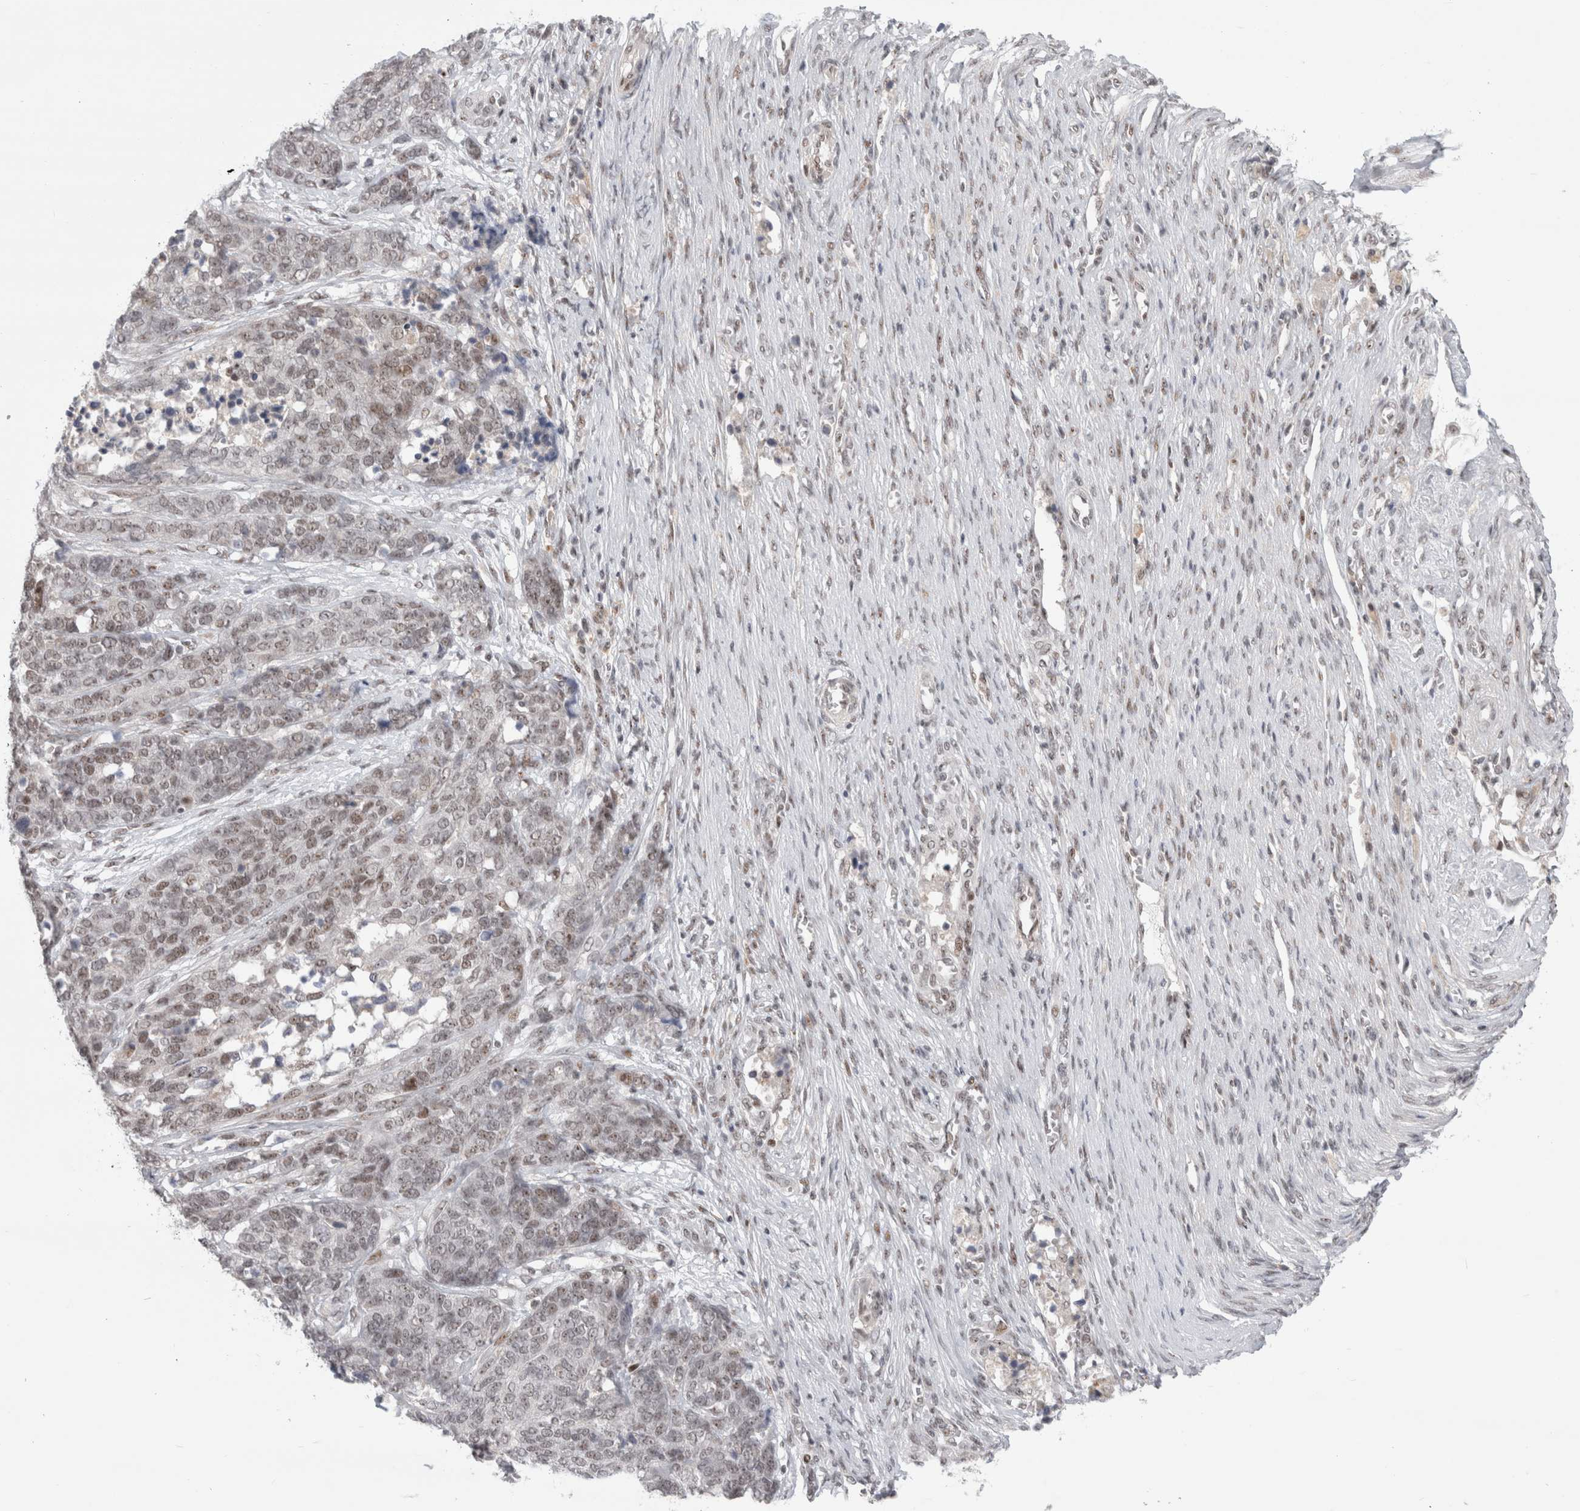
{"staining": {"intensity": "weak", "quantity": ">75%", "location": "nuclear"}, "tissue": "ovarian cancer", "cell_type": "Tumor cells", "image_type": "cancer", "snomed": [{"axis": "morphology", "description": "Cystadenocarcinoma, serous, NOS"}, {"axis": "topography", "description": "Ovary"}], "caption": "Tumor cells display weak nuclear positivity in approximately >75% of cells in ovarian cancer (serous cystadenocarcinoma).", "gene": "SENP6", "patient": {"sex": "female", "age": 44}}